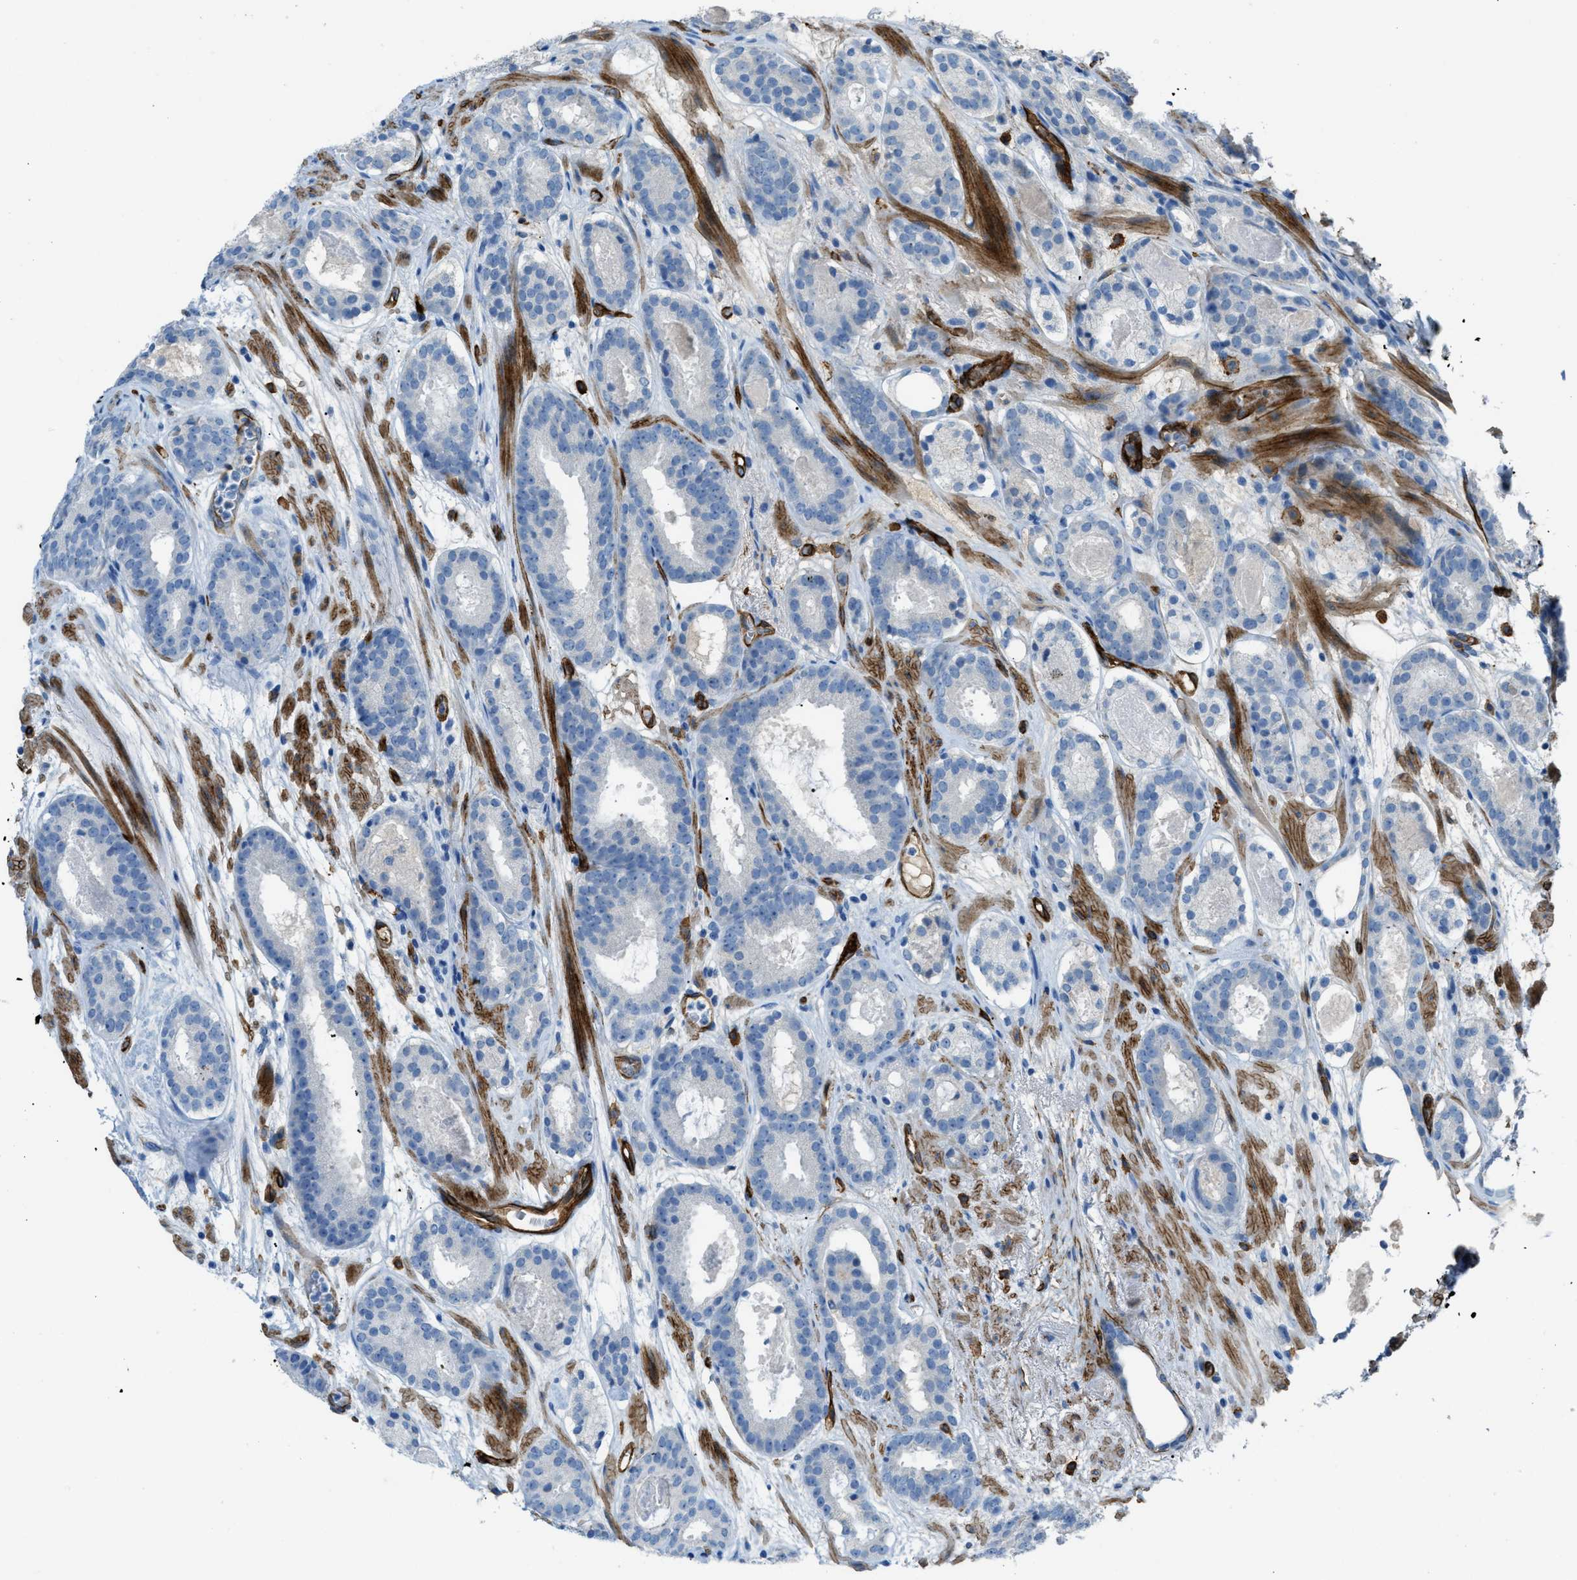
{"staining": {"intensity": "negative", "quantity": "none", "location": "none"}, "tissue": "prostate cancer", "cell_type": "Tumor cells", "image_type": "cancer", "snomed": [{"axis": "morphology", "description": "Adenocarcinoma, Low grade"}, {"axis": "topography", "description": "Prostate"}], "caption": "There is no significant staining in tumor cells of prostate low-grade adenocarcinoma.", "gene": "SLC22A15", "patient": {"sex": "male", "age": 69}}